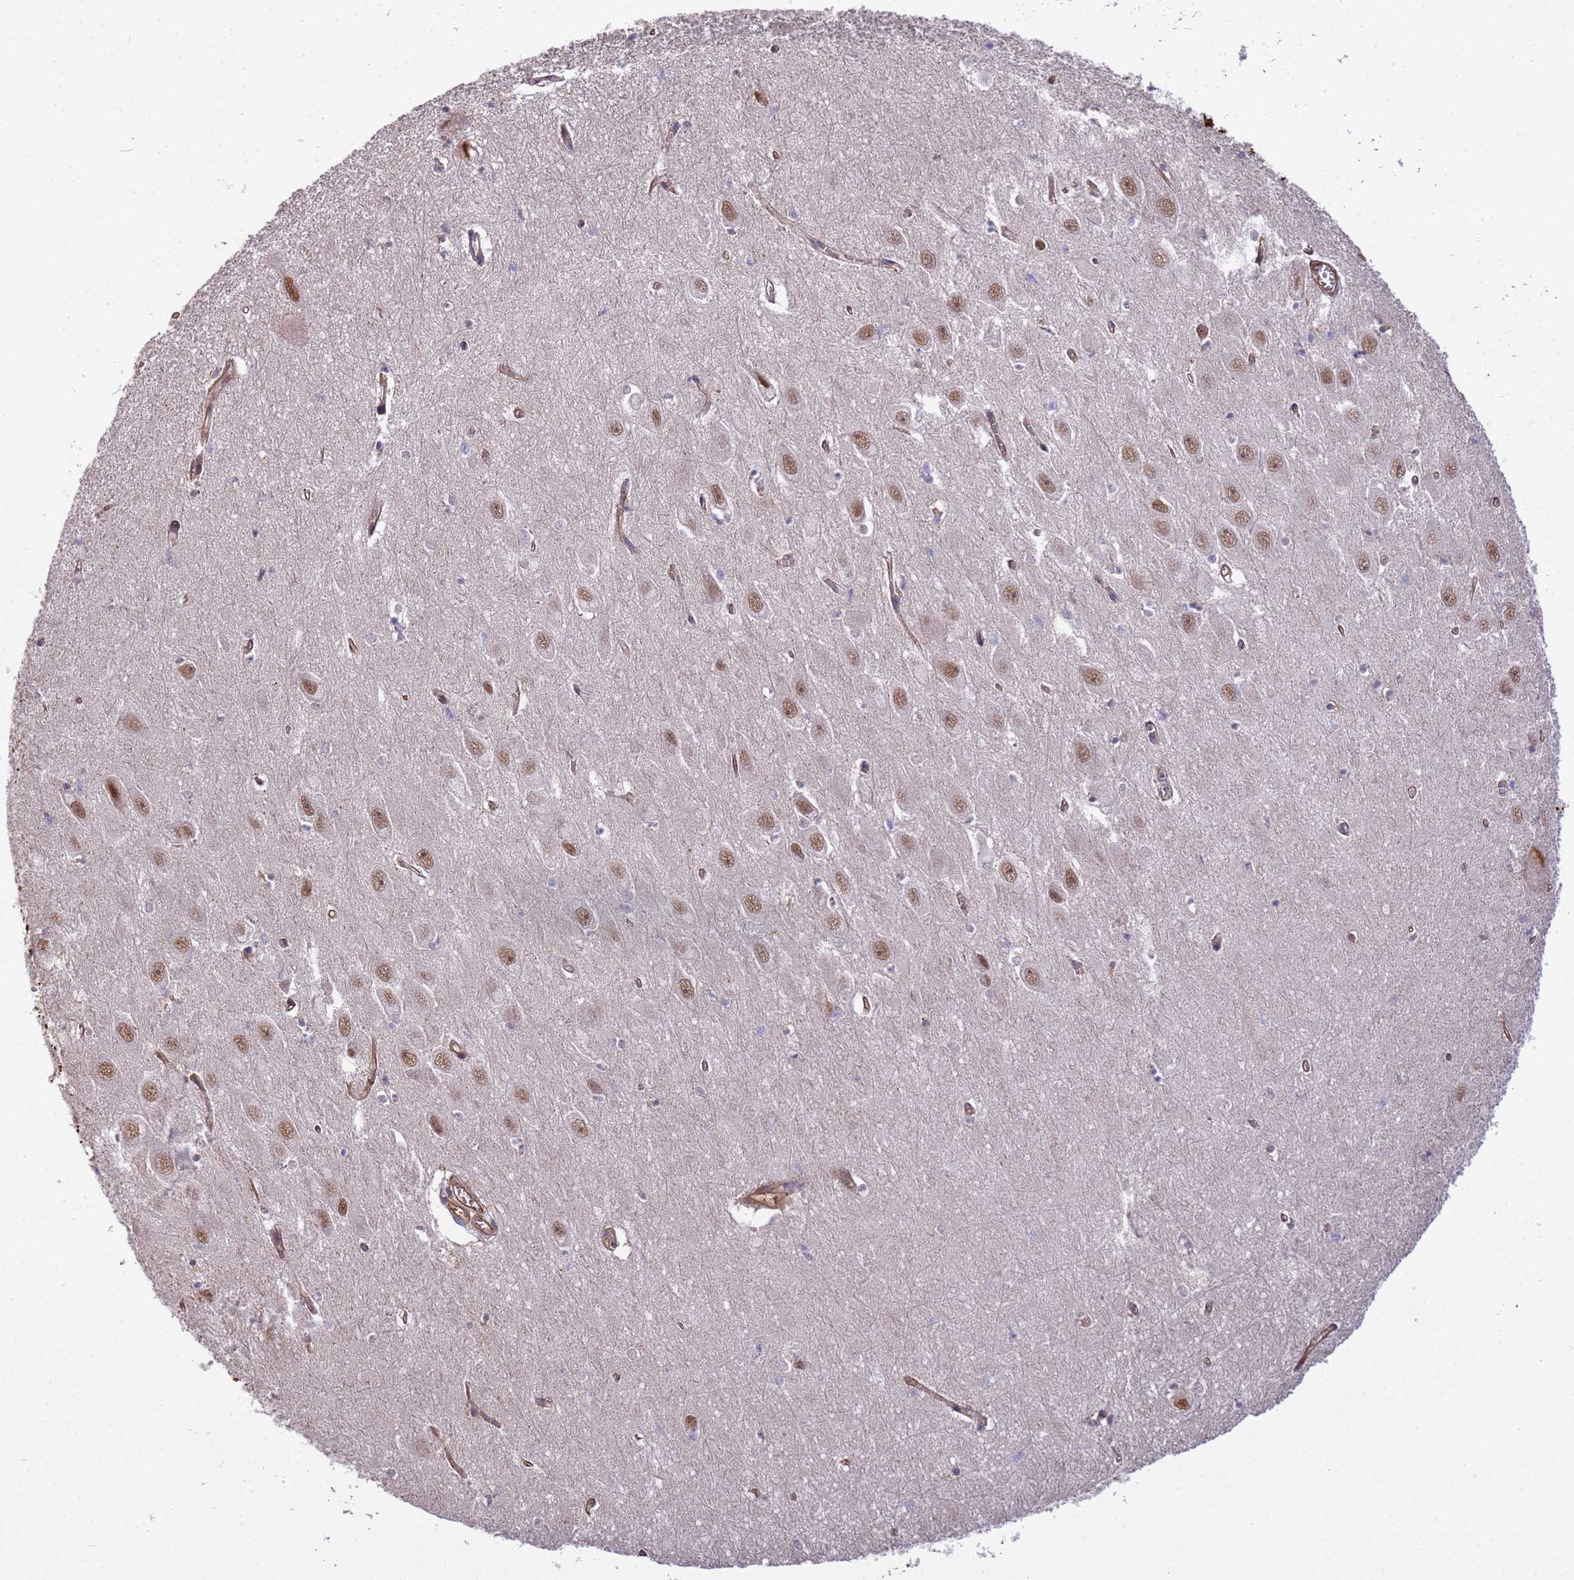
{"staining": {"intensity": "negative", "quantity": "none", "location": "none"}, "tissue": "hippocampus", "cell_type": "Glial cells", "image_type": "normal", "snomed": [{"axis": "morphology", "description": "Normal tissue, NOS"}, {"axis": "topography", "description": "Hippocampus"}], "caption": "Immunohistochemistry image of unremarkable human hippocampus stained for a protein (brown), which exhibits no staining in glial cells. (Brightfield microscopy of DAB (3,3'-diaminobenzidine) IHC at high magnification).", "gene": "ITGB4", "patient": {"sex": "female", "age": 64}}